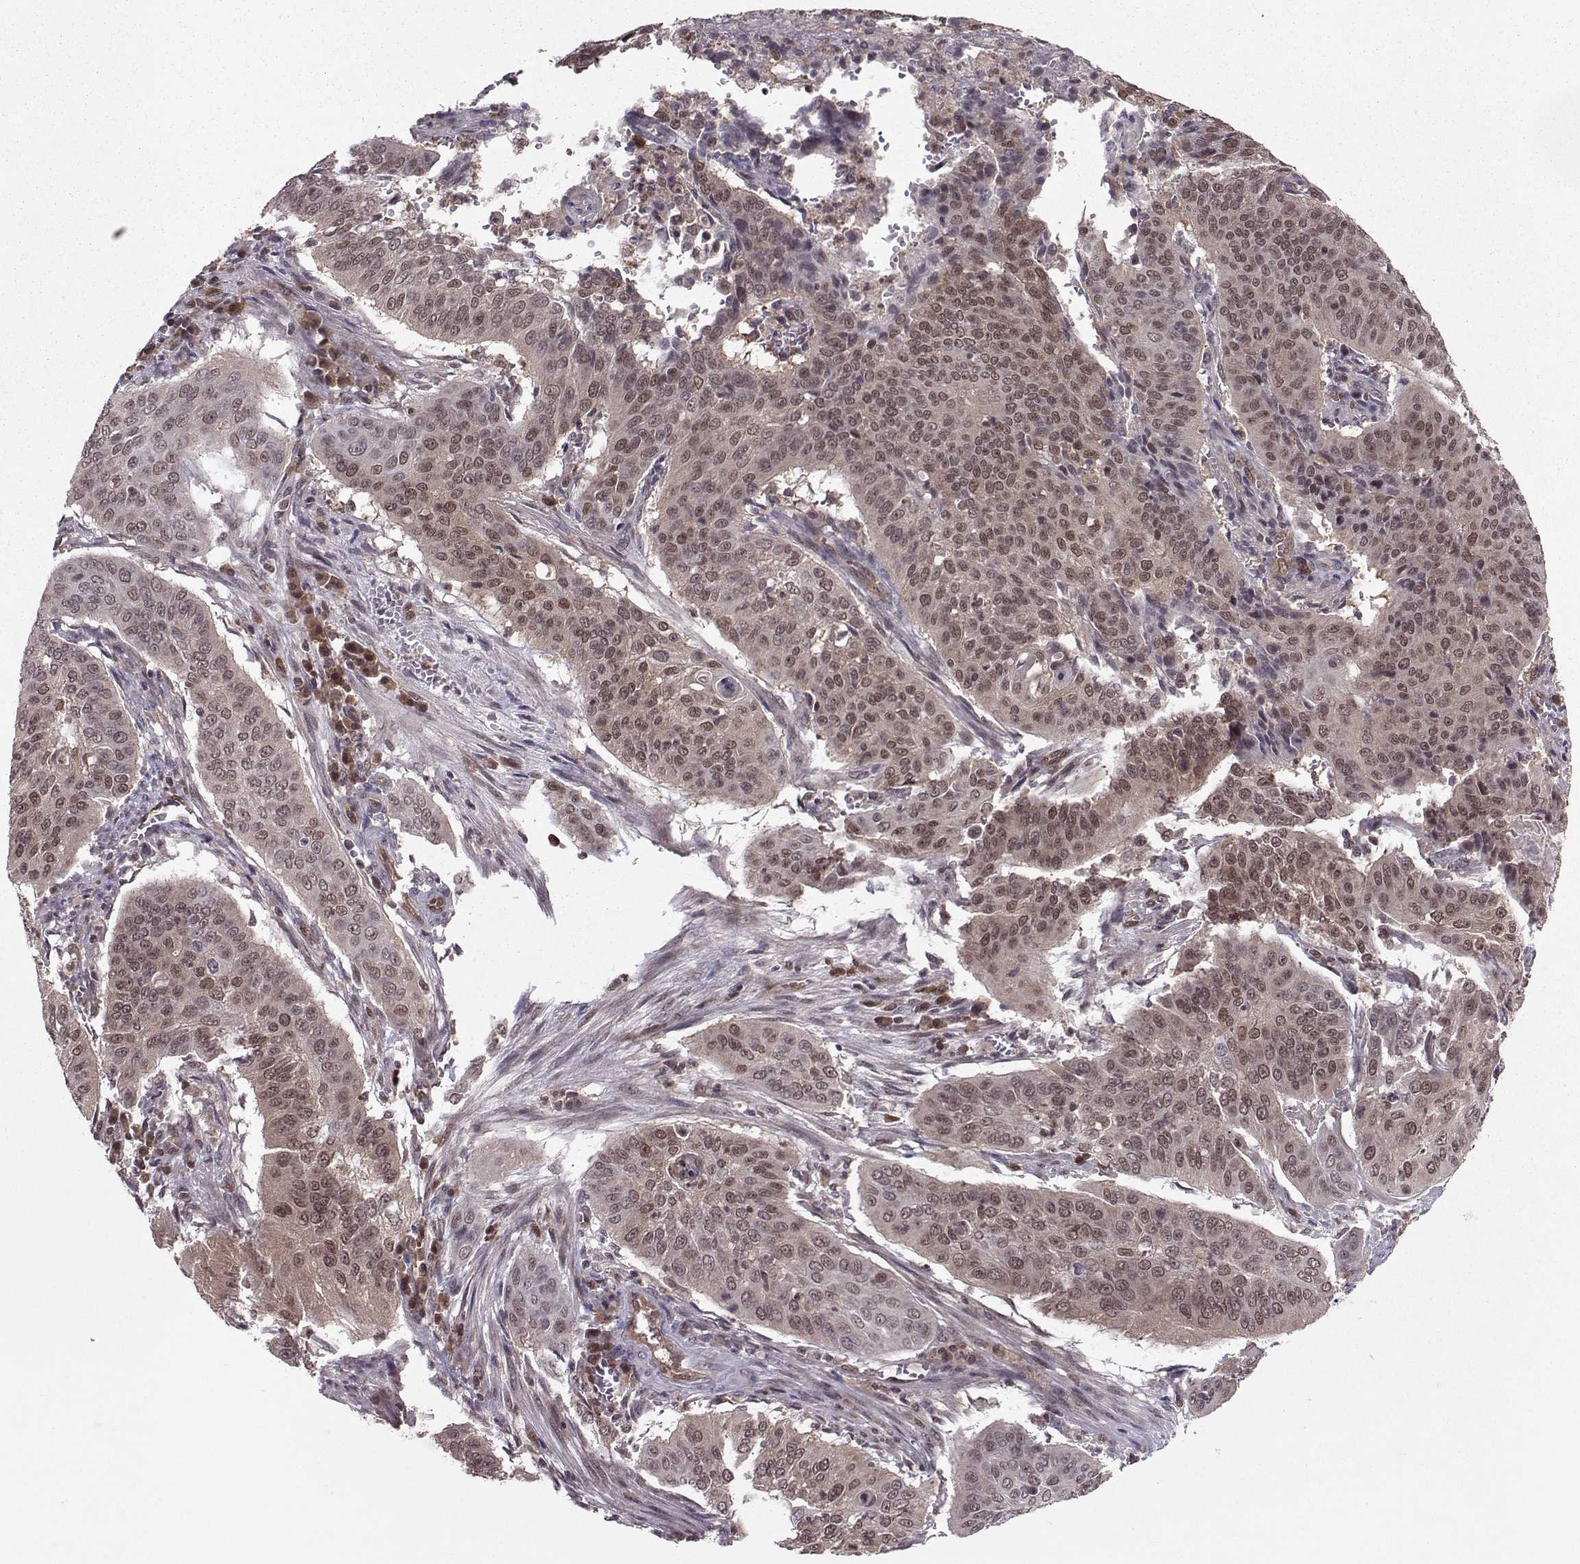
{"staining": {"intensity": "weak", "quantity": "25%-75%", "location": "cytoplasmic/membranous,nuclear"}, "tissue": "cervical cancer", "cell_type": "Tumor cells", "image_type": "cancer", "snomed": [{"axis": "morphology", "description": "Squamous cell carcinoma, NOS"}, {"axis": "topography", "description": "Cervix"}], "caption": "Immunohistochemical staining of human squamous cell carcinoma (cervical) exhibits weak cytoplasmic/membranous and nuclear protein positivity in about 25%-75% of tumor cells. (DAB IHC with brightfield microscopy, high magnification).", "gene": "PPP2R2A", "patient": {"sex": "female", "age": 39}}